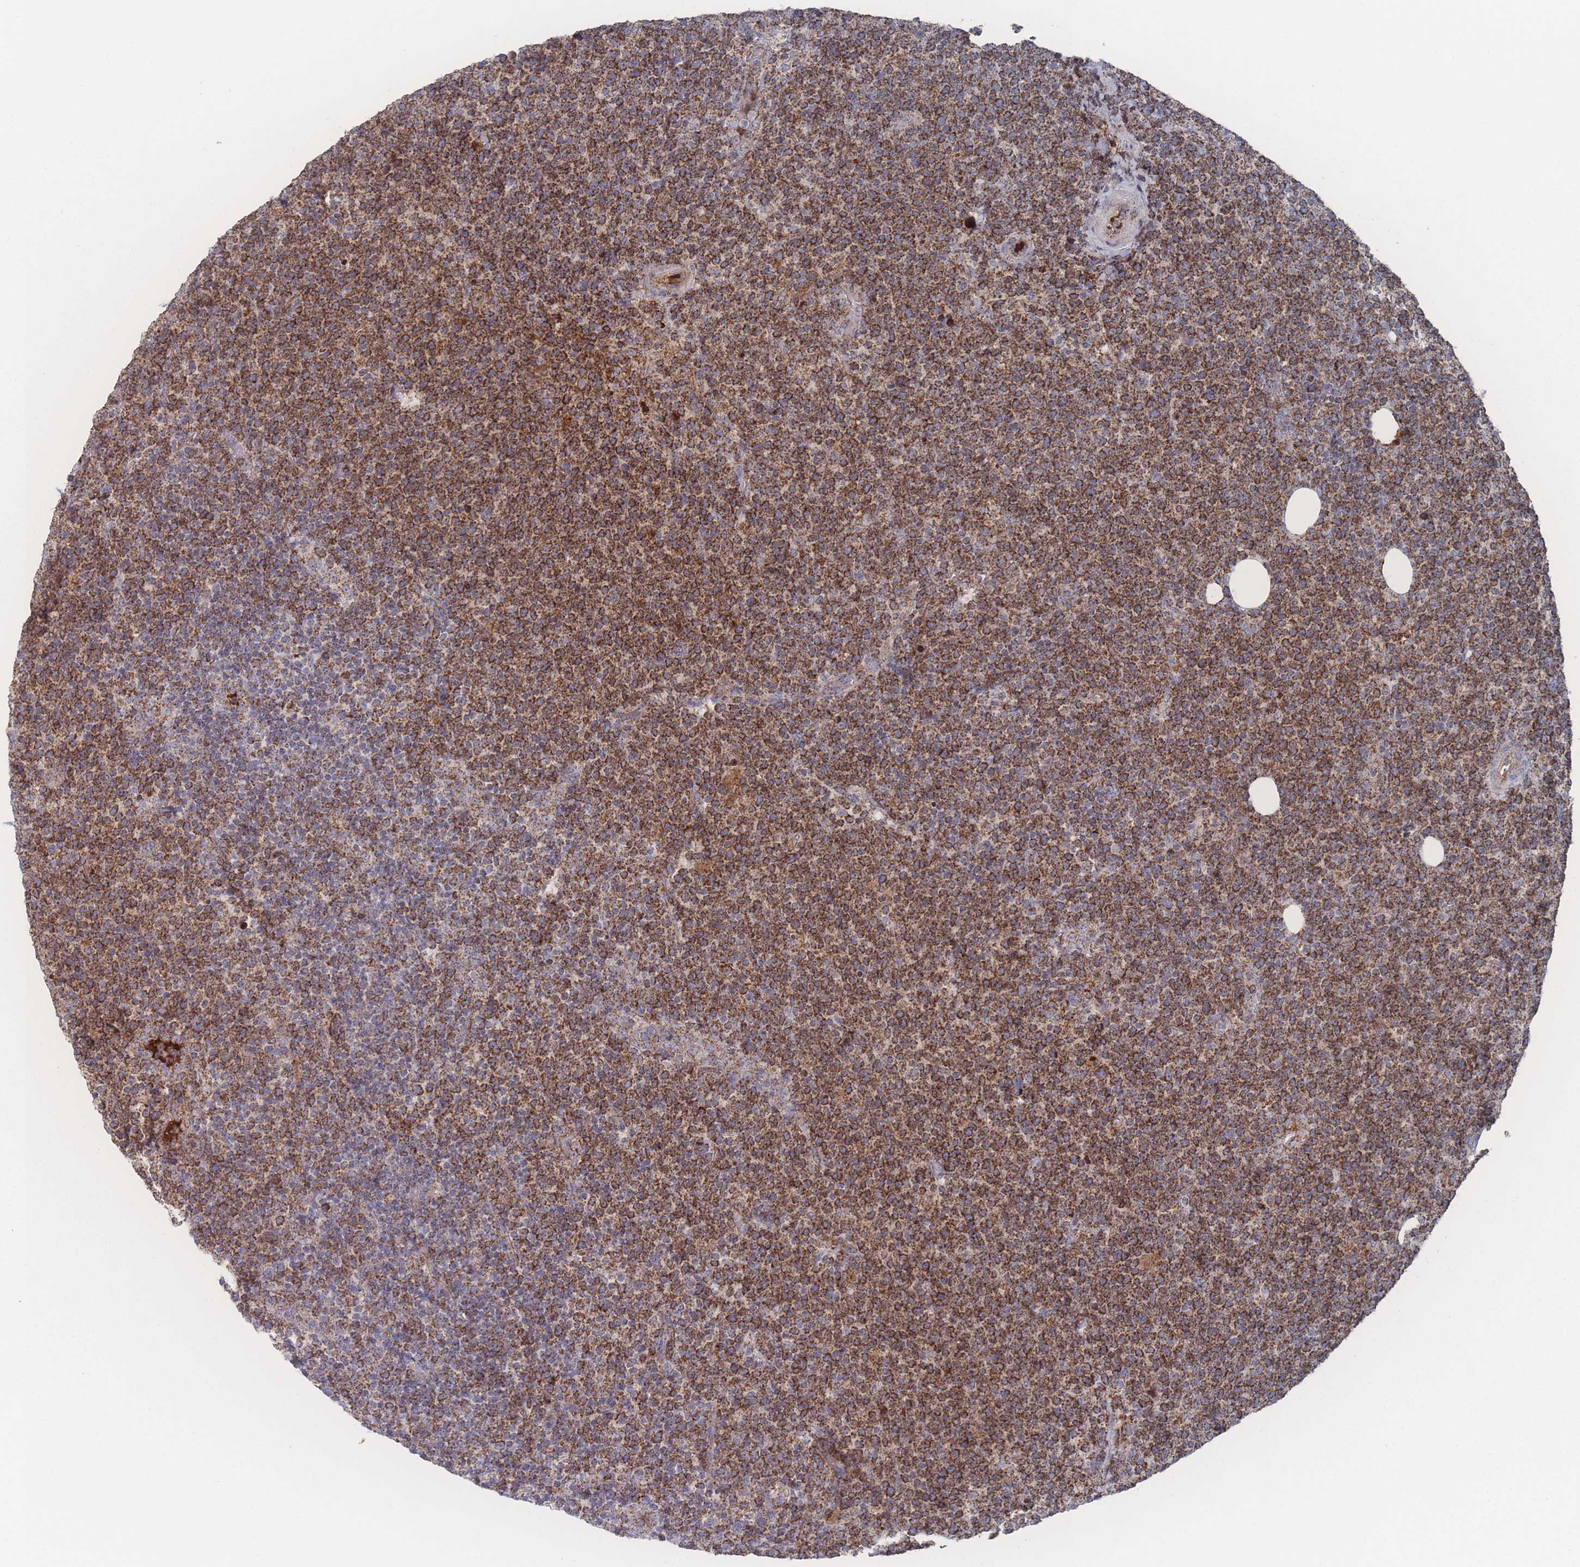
{"staining": {"intensity": "strong", "quantity": ">75%", "location": "cytoplasmic/membranous"}, "tissue": "lymphoma", "cell_type": "Tumor cells", "image_type": "cancer", "snomed": [{"axis": "morphology", "description": "Malignant lymphoma, non-Hodgkin's type, High grade"}, {"axis": "topography", "description": "Lymph node"}], "caption": "High-grade malignant lymphoma, non-Hodgkin's type stained for a protein (brown) displays strong cytoplasmic/membranous positive positivity in approximately >75% of tumor cells.", "gene": "PEX14", "patient": {"sex": "male", "age": 61}}